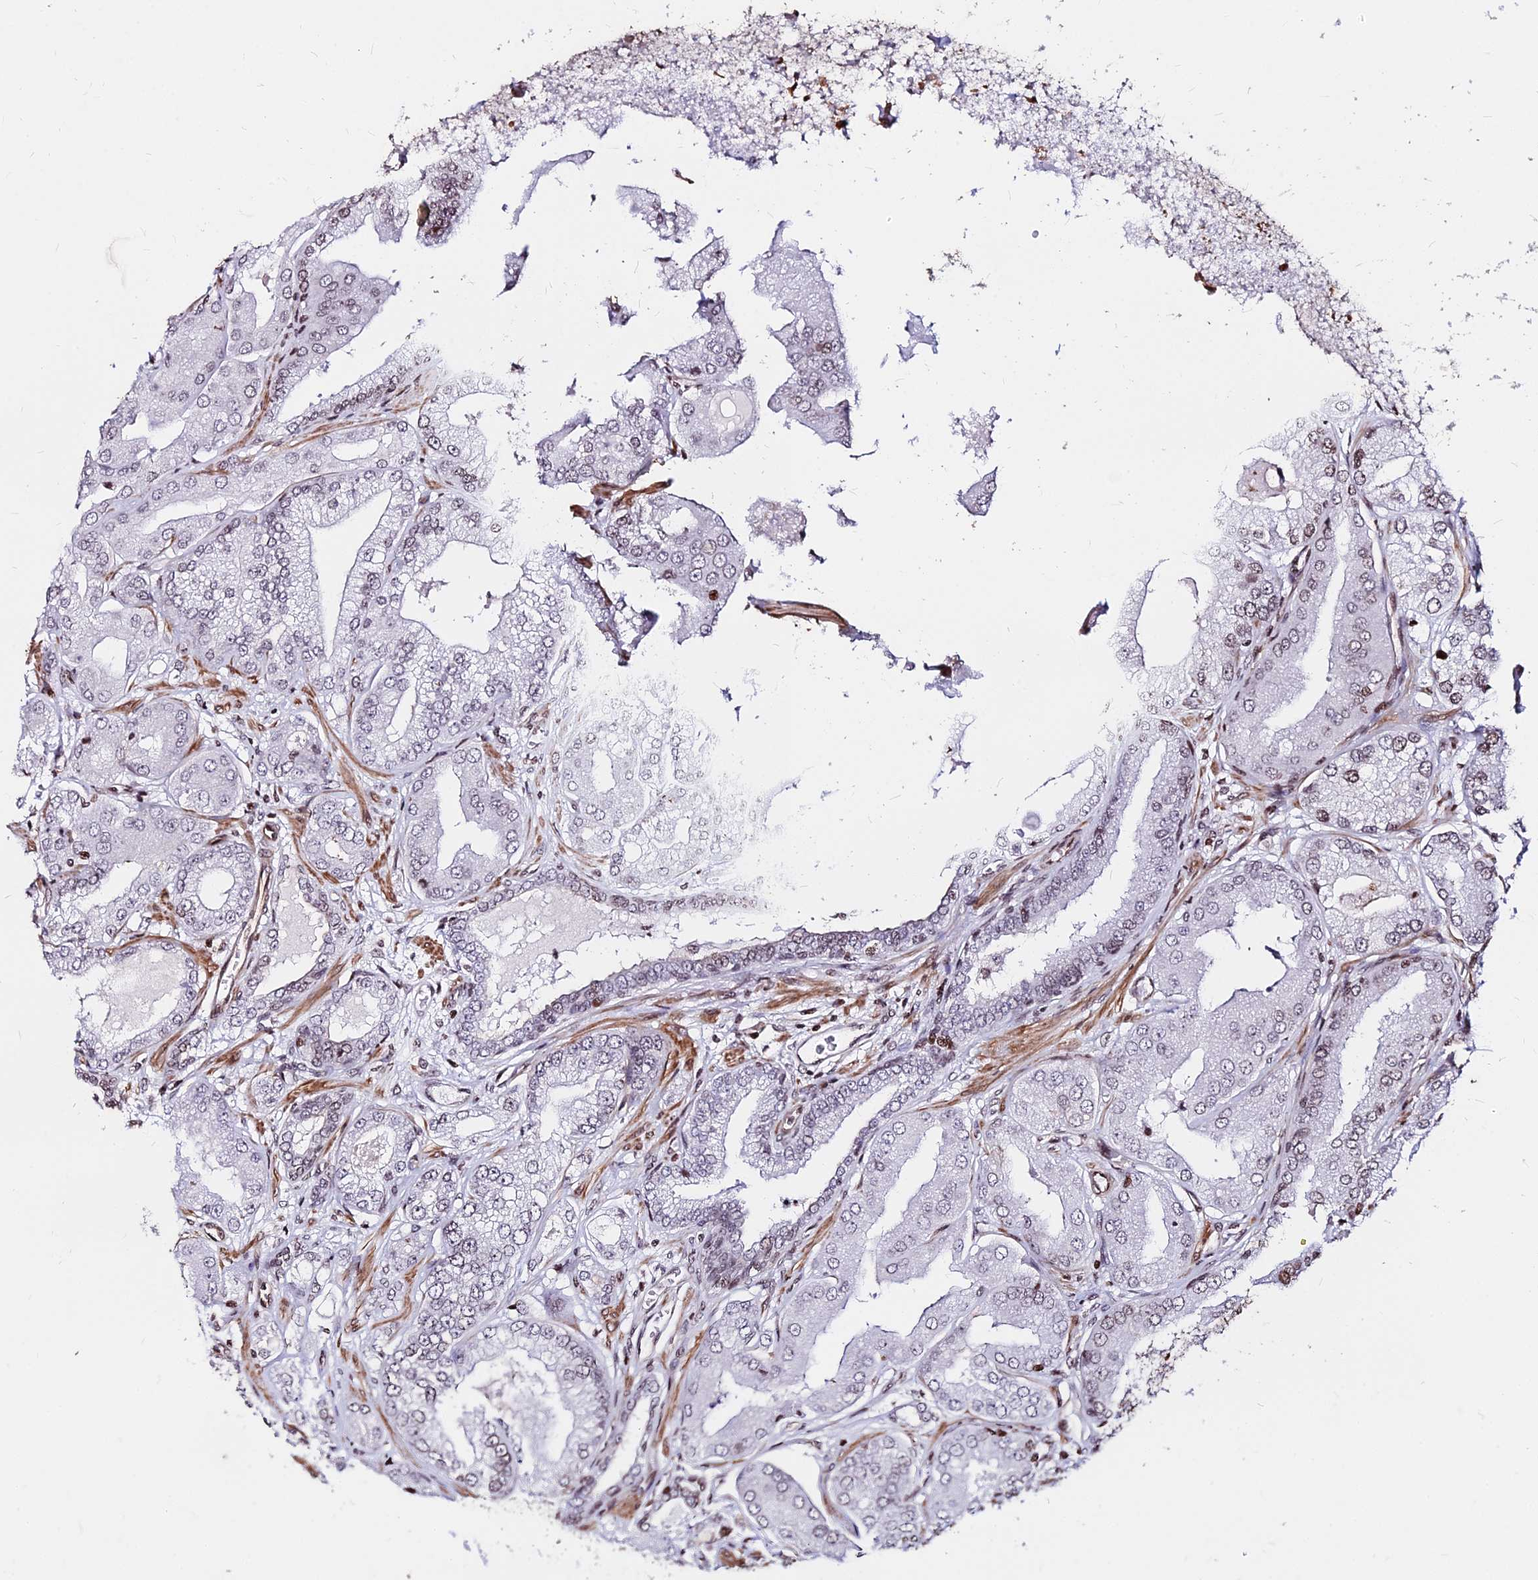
{"staining": {"intensity": "weak", "quantity": "<25%", "location": "nuclear"}, "tissue": "prostate cancer", "cell_type": "Tumor cells", "image_type": "cancer", "snomed": [{"axis": "morphology", "description": "Adenocarcinoma, Low grade"}, {"axis": "topography", "description": "Prostate"}], "caption": "Immunohistochemistry of human prostate cancer demonstrates no staining in tumor cells.", "gene": "NYAP2", "patient": {"sex": "male", "age": 55}}